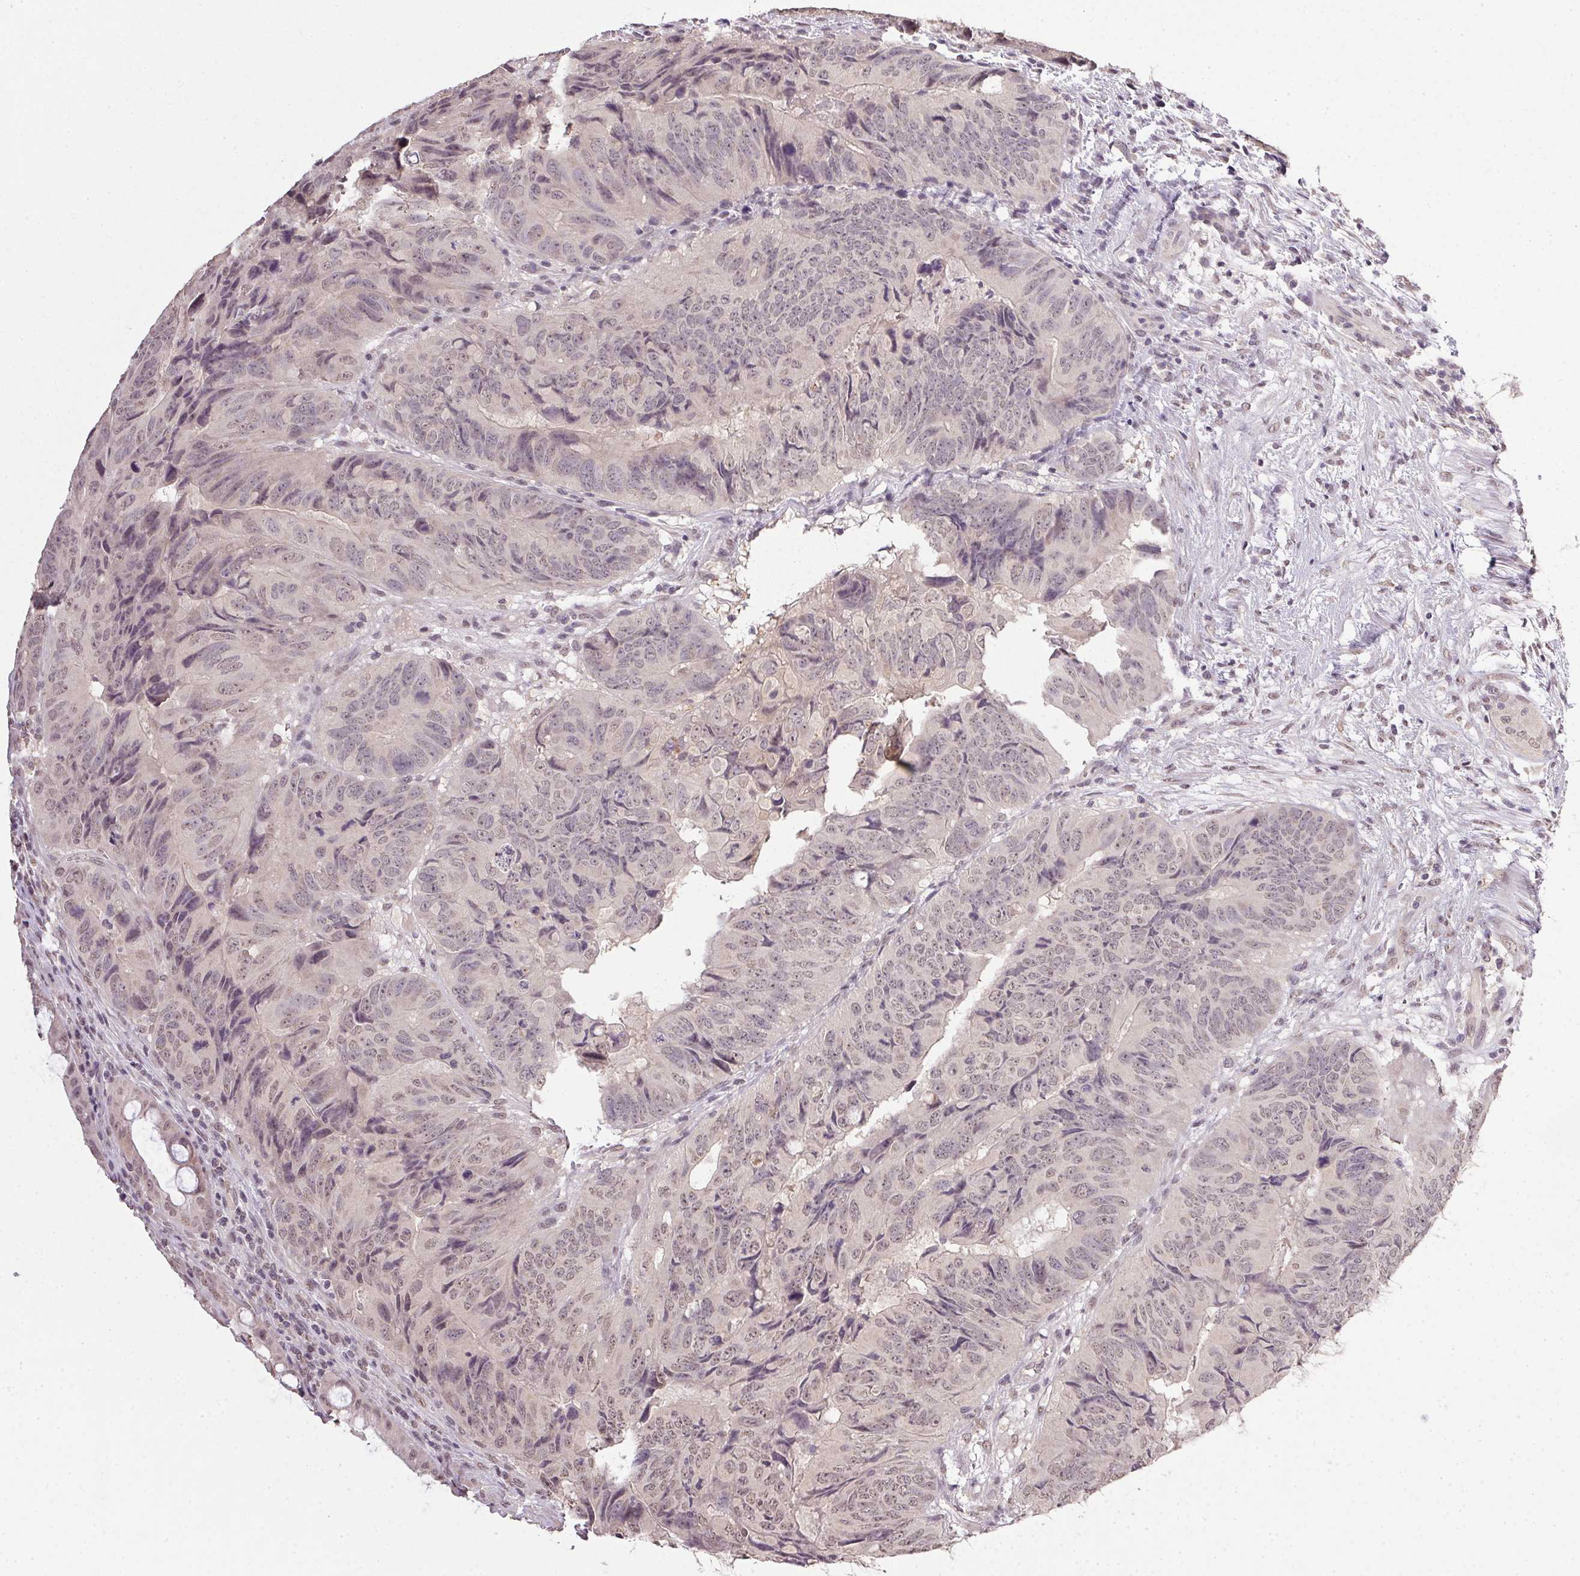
{"staining": {"intensity": "moderate", "quantity": "<25%", "location": "cytoplasmic/membranous"}, "tissue": "colorectal cancer", "cell_type": "Tumor cells", "image_type": "cancer", "snomed": [{"axis": "morphology", "description": "Adenocarcinoma, NOS"}, {"axis": "topography", "description": "Colon"}], "caption": "A low amount of moderate cytoplasmic/membranous staining is present in approximately <25% of tumor cells in adenocarcinoma (colorectal) tissue. (IHC, brightfield microscopy, high magnification).", "gene": "PPP4R4", "patient": {"sex": "male", "age": 79}}